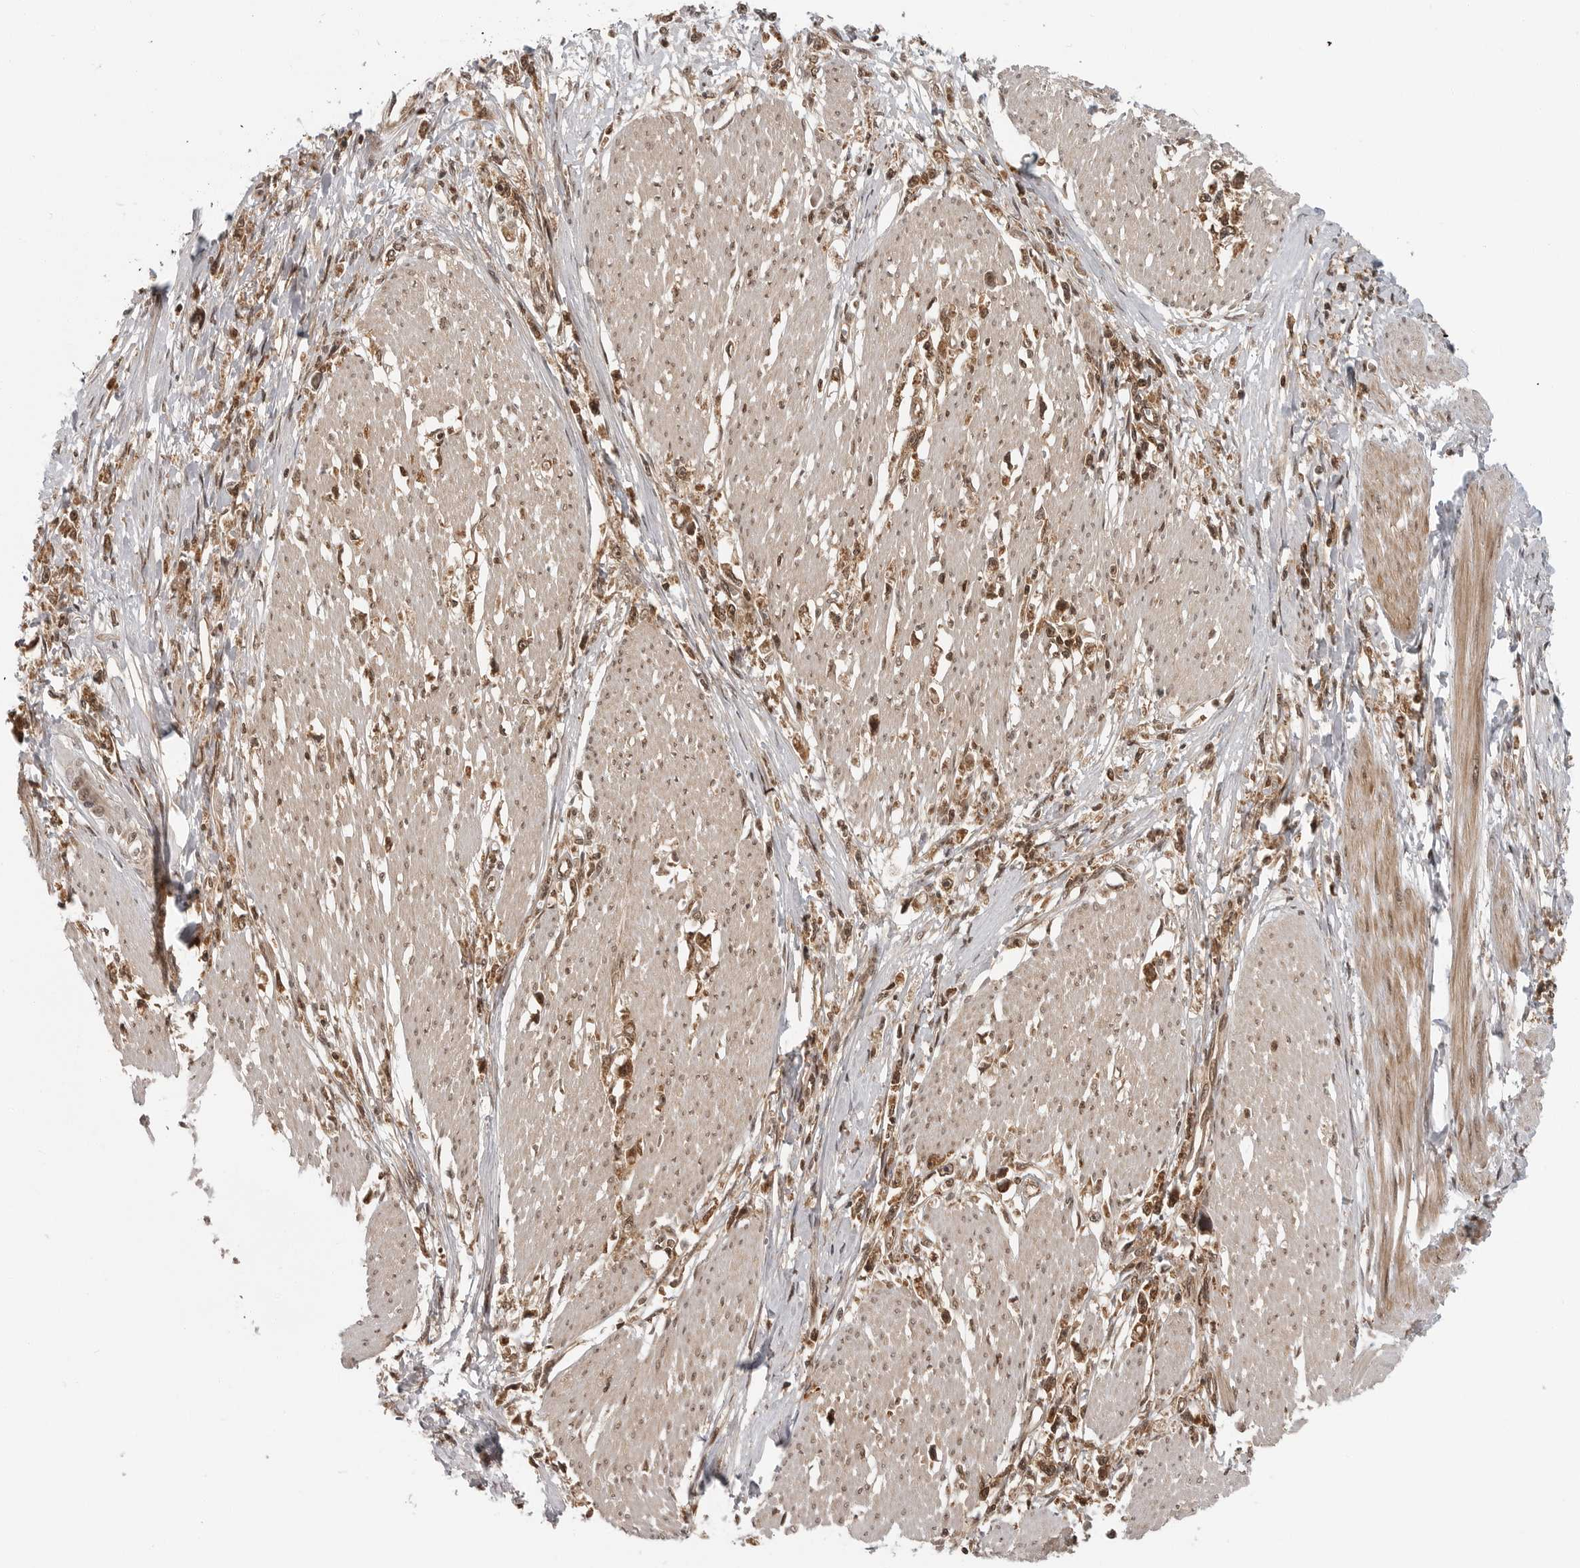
{"staining": {"intensity": "strong", "quantity": ">75%", "location": "cytoplasmic/membranous,nuclear"}, "tissue": "stomach cancer", "cell_type": "Tumor cells", "image_type": "cancer", "snomed": [{"axis": "morphology", "description": "Adenocarcinoma, NOS"}, {"axis": "topography", "description": "Stomach"}], "caption": "Protein analysis of stomach cancer tissue displays strong cytoplasmic/membranous and nuclear expression in about >75% of tumor cells.", "gene": "SZRD1", "patient": {"sex": "female", "age": 59}}